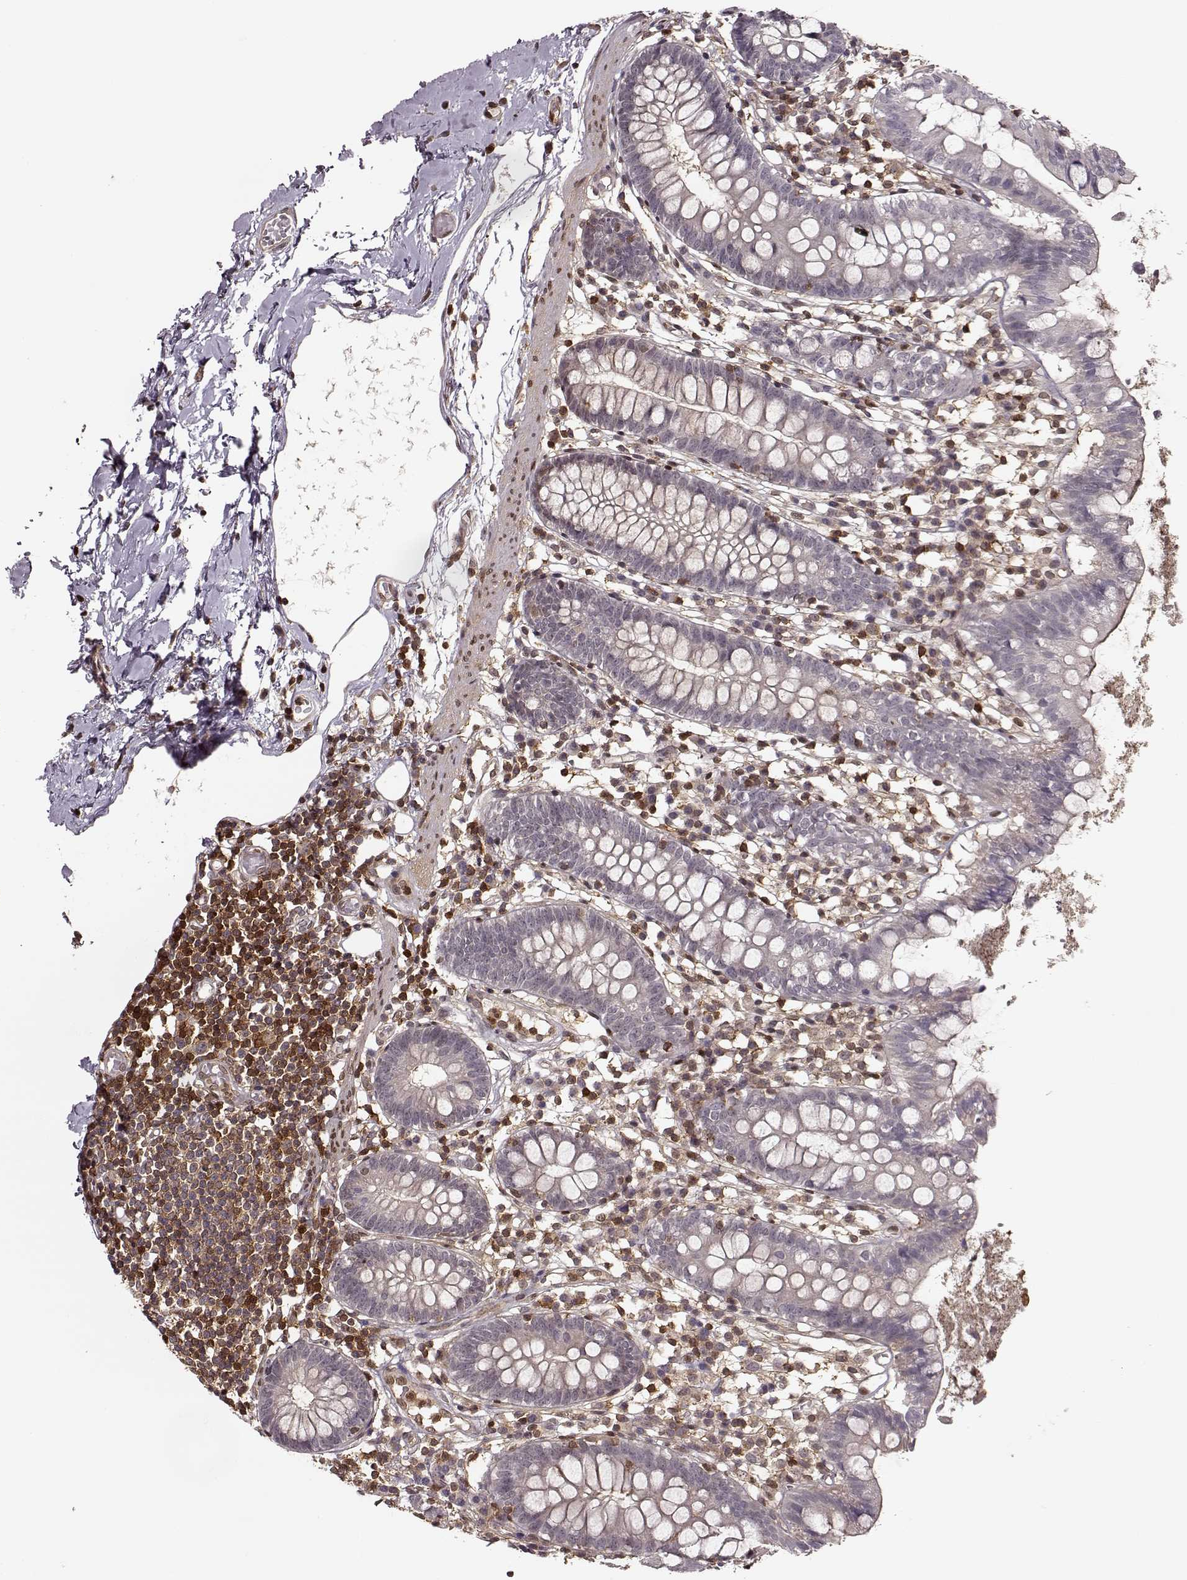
{"staining": {"intensity": "negative", "quantity": "none", "location": "none"}, "tissue": "small intestine", "cell_type": "Glandular cells", "image_type": "normal", "snomed": [{"axis": "morphology", "description": "Normal tissue, NOS"}, {"axis": "topography", "description": "Small intestine"}], "caption": "The immunohistochemistry (IHC) image has no significant staining in glandular cells of small intestine.", "gene": "MFSD1", "patient": {"sex": "female", "age": 90}}